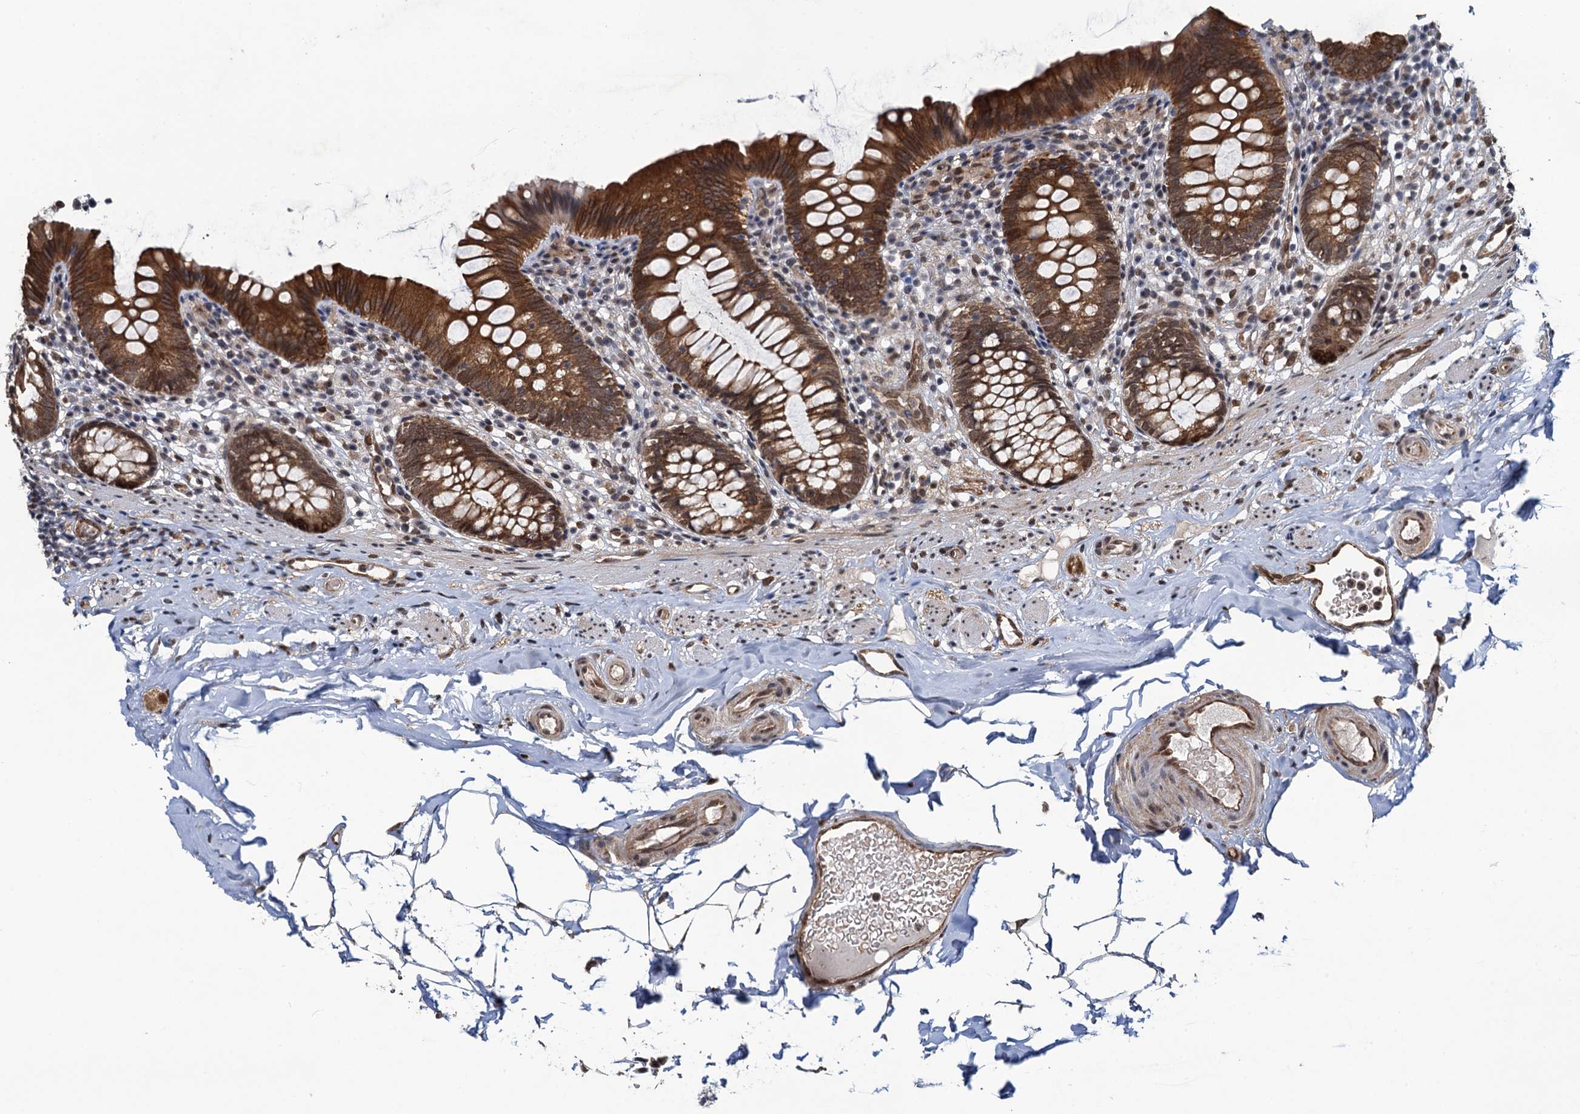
{"staining": {"intensity": "strong", "quantity": ">75%", "location": "cytoplasmic/membranous"}, "tissue": "appendix", "cell_type": "Glandular cells", "image_type": "normal", "snomed": [{"axis": "morphology", "description": "Normal tissue, NOS"}, {"axis": "topography", "description": "Appendix"}], "caption": "Protein expression analysis of benign appendix displays strong cytoplasmic/membranous expression in approximately >75% of glandular cells.", "gene": "EVX2", "patient": {"sex": "male", "age": 55}}